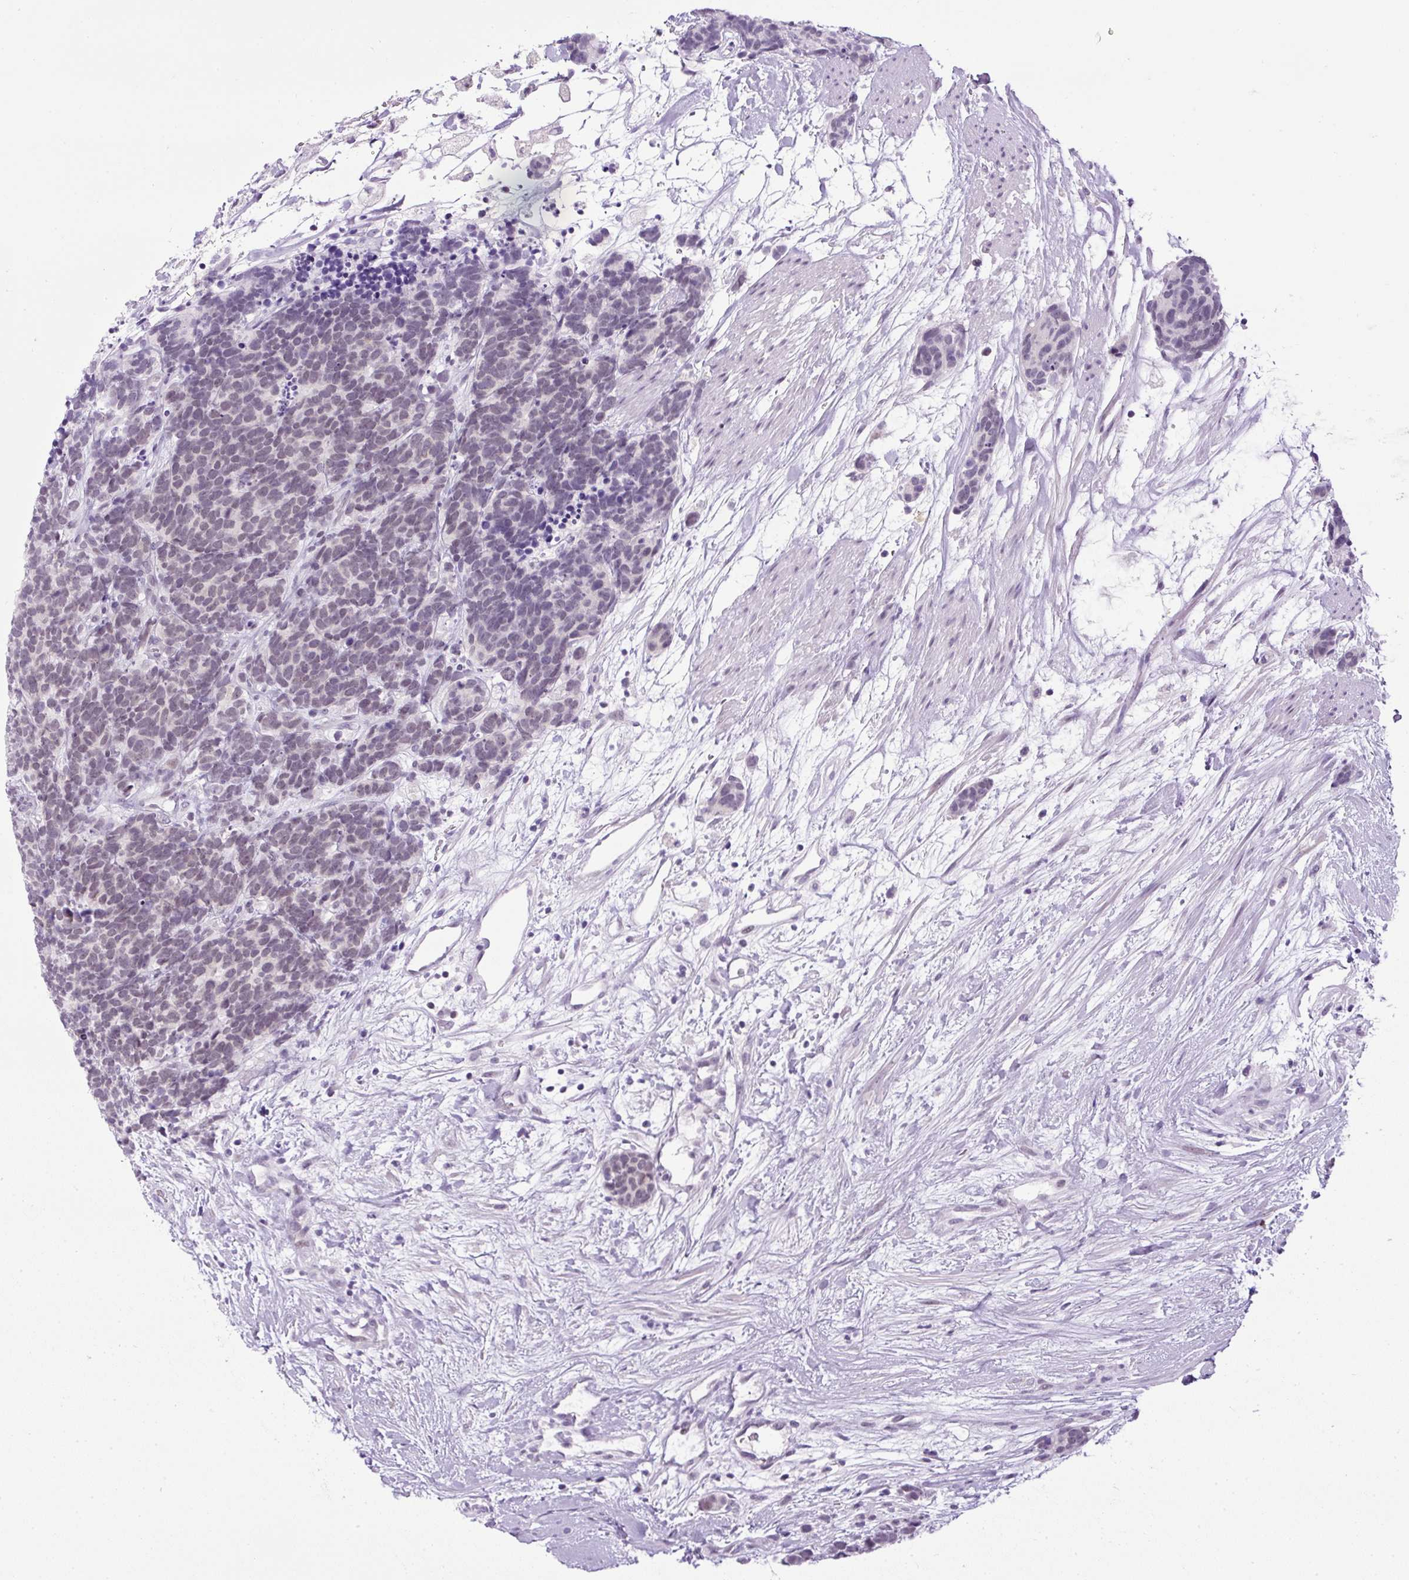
{"staining": {"intensity": "negative", "quantity": "none", "location": "none"}, "tissue": "carcinoid", "cell_type": "Tumor cells", "image_type": "cancer", "snomed": [{"axis": "morphology", "description": "Carcinoma, NOS"}, {"axis": "morphology", "description": "Carcinoid, malignant, NOS"}, {"axis": "topography", "description": "Prostate"}], "caption": "Carcinoma was stained to show a protein in brown. There is no significant staining in tumor cells.", "gene": "RHBDD2", "patient": {"sex": "male", "age": 57}}